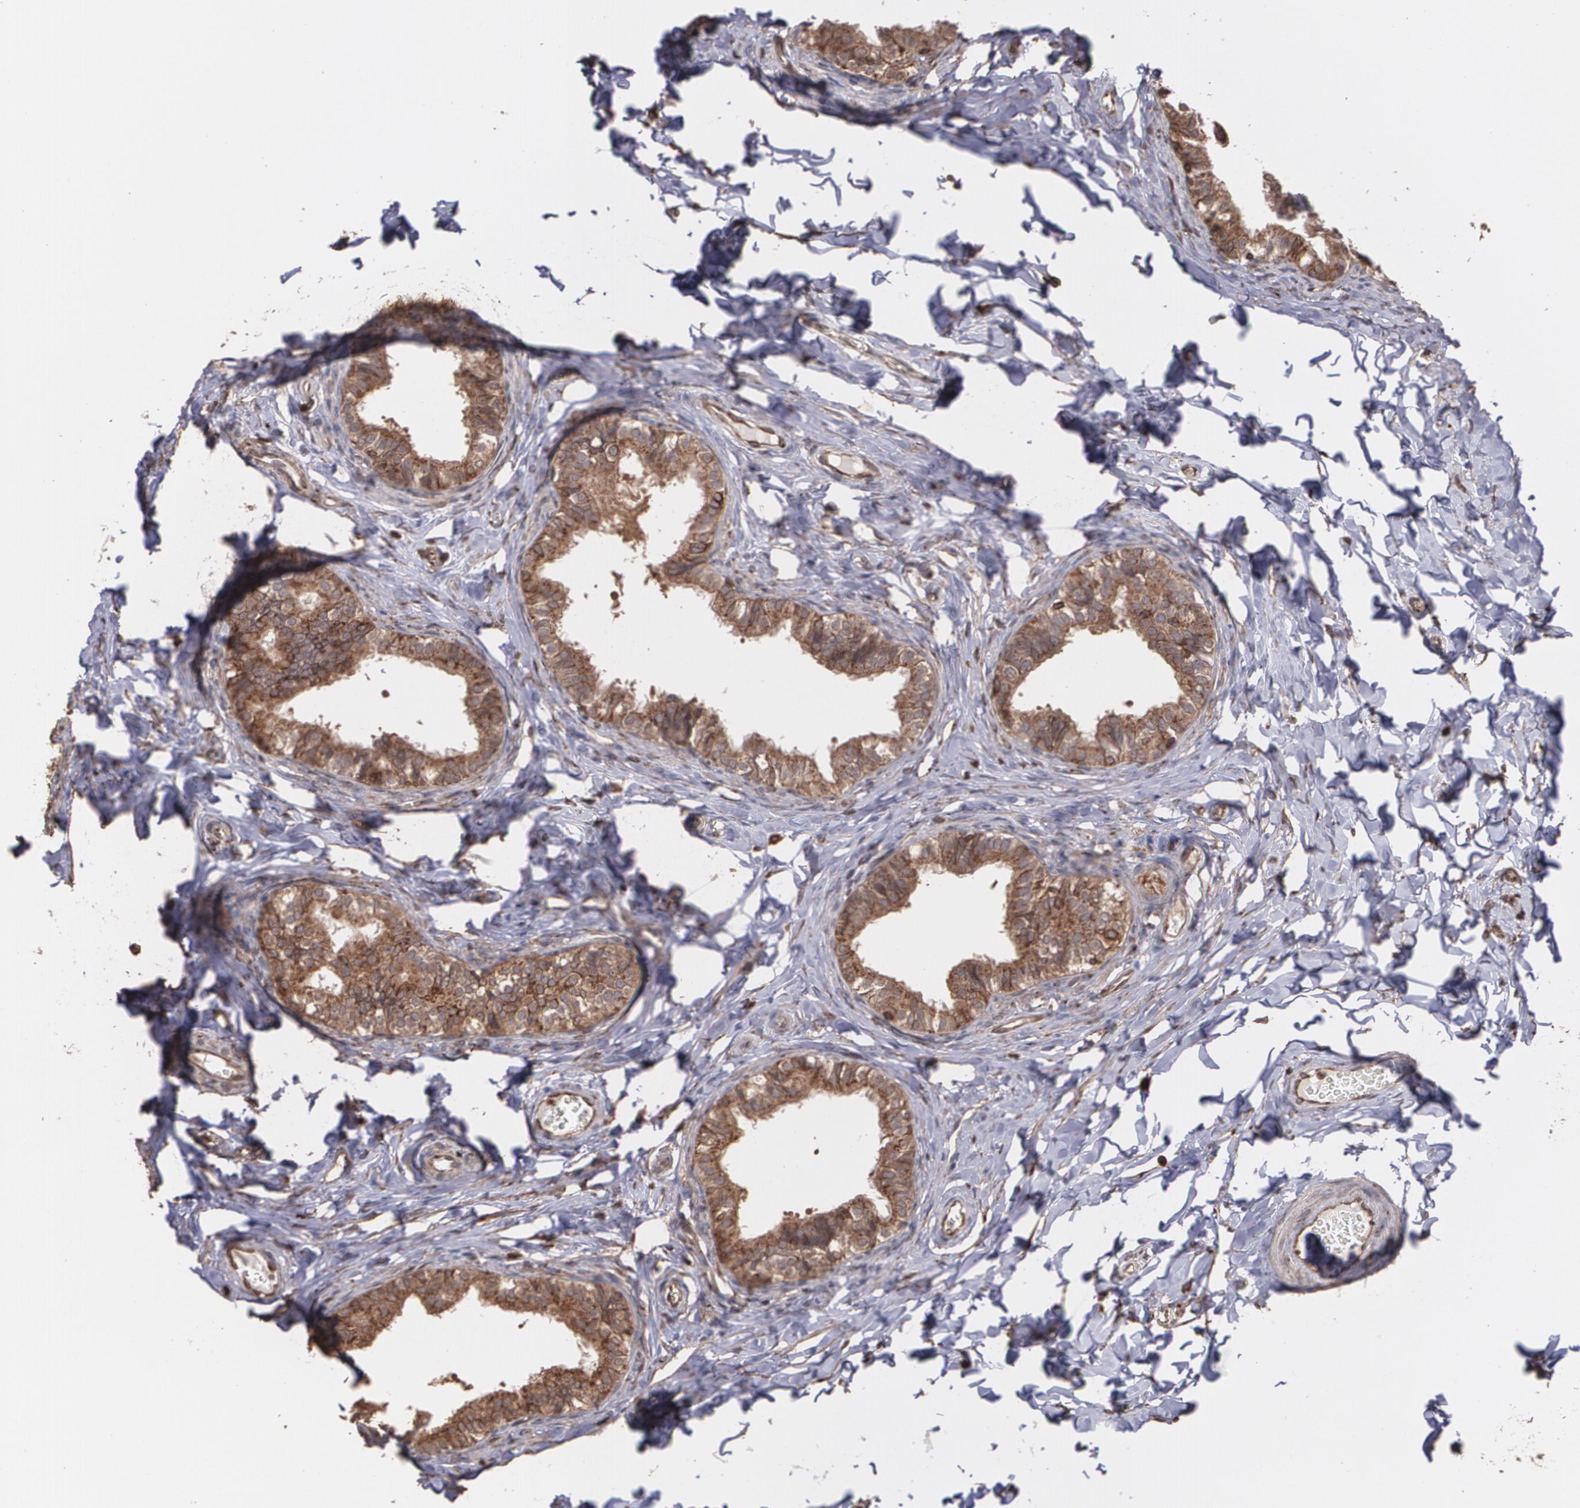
{"staining": {"intensity": "strong", "quantity": ">75%", "location": "cytoplasmic/membranous"}, "tissue": "epididymis", "cell_type": "Glandular cells", "image_type": "normal", "snomed": [{"axis": "morphology", "description": "Normal tissue, NOS"}, {"axis": "topography", "description": "Soft tissue"}, {"axis": "topography", "description": "Epididymis"}], "caption": "DAB (3,3'-diaminobenzidine) immunohistochemical staining of benign human epididymis exhibits strong cytoplasmic/membranous protein positivity in approximately >75% of glandular cells. (IHC, brightfield microscopy, high magnification).", "gene": "TRIP11", "patient": {"sex": "male", "age": 26}}